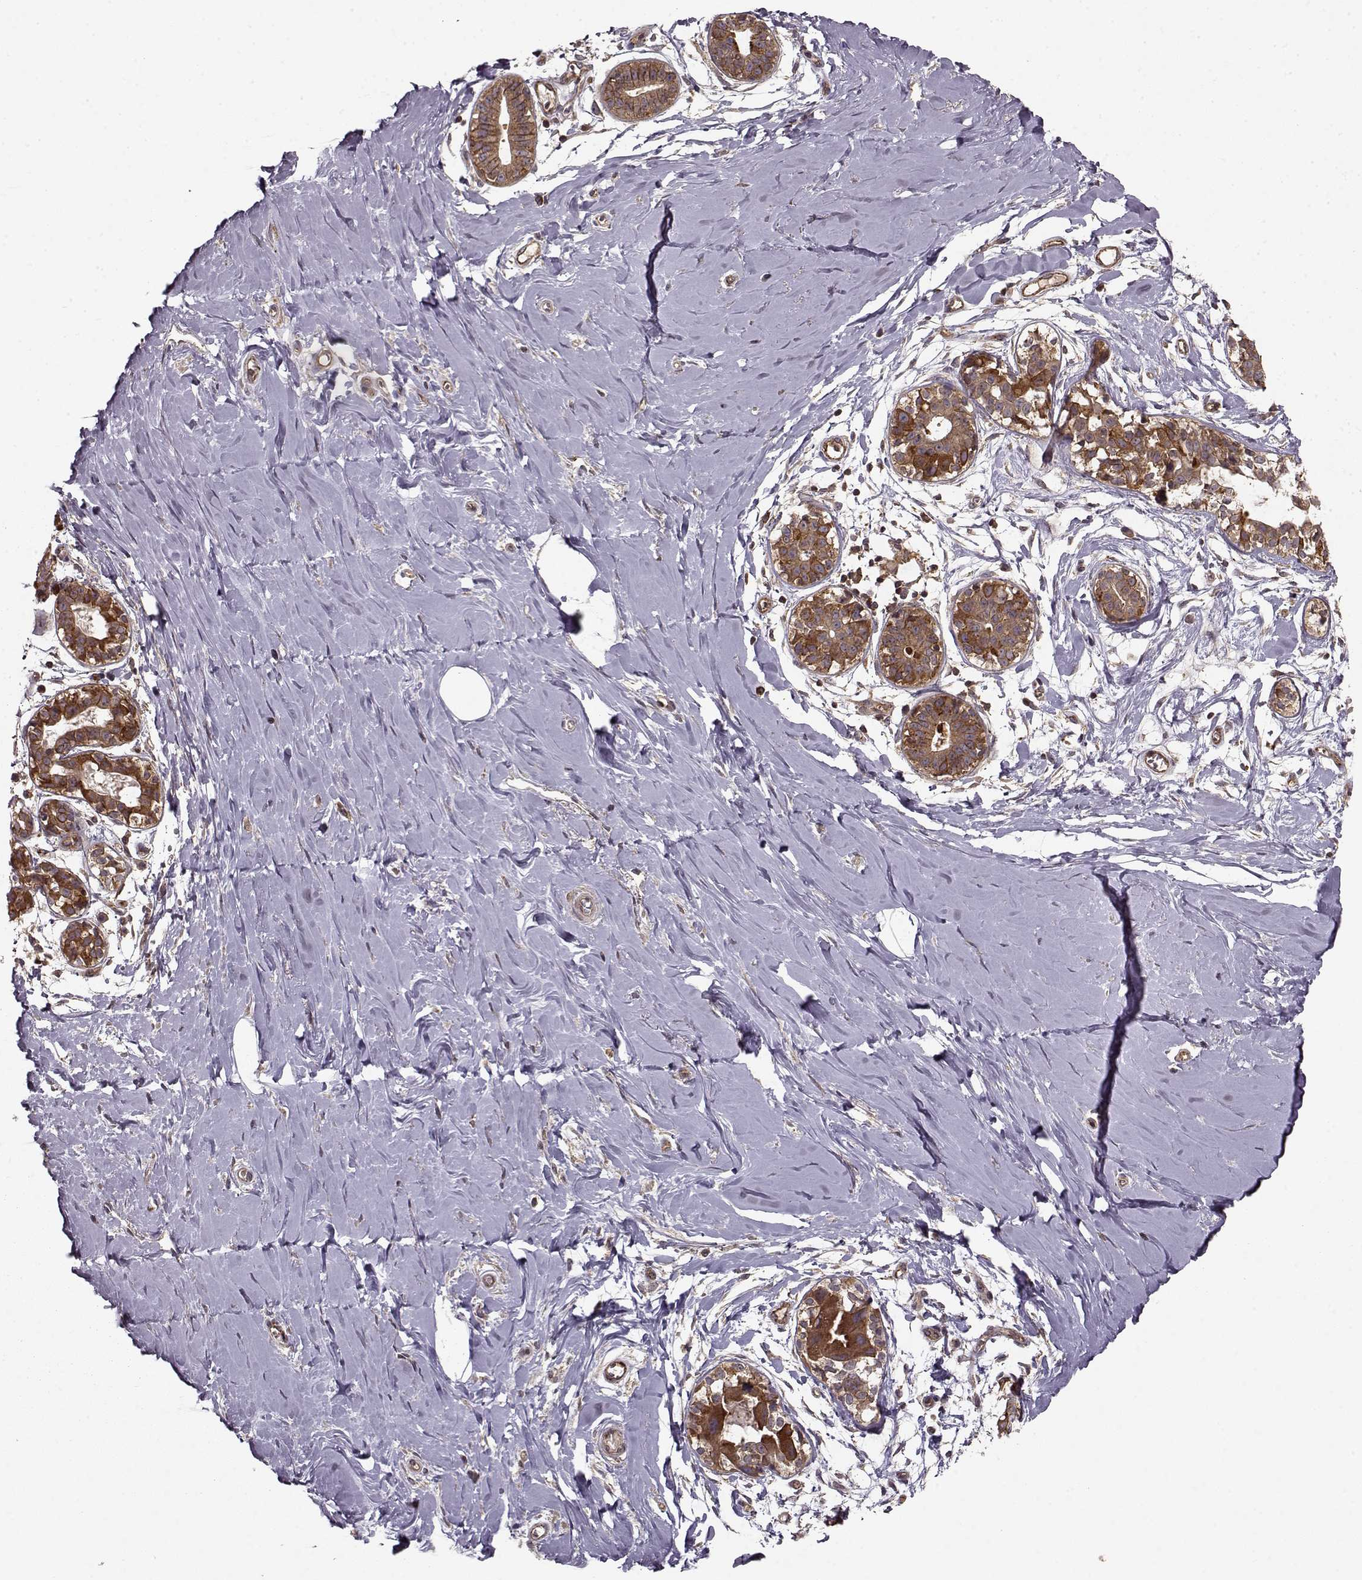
{"staining": {"intensity": "negative", "quantity": "none", "location": "none"}, "tissue": "breast", "cell_type": "Adipocytes", "image_type": "normal", "snomed": [{"axis": "morphology", "description": "Normal tissue, NOS"}, {"axis": "topography", "description": "Breast"}], "caption": "A micrograph of breast stained for a protein demonstrates no brown staining in adipocytes. The staining is performed using DAB (3,3'-diaminobenzidine) brown chromogen with nuclei counter-stained in using hematoxylin.", "gene": "IFRD2", "patient": {"sex": "female", "age": 49}}